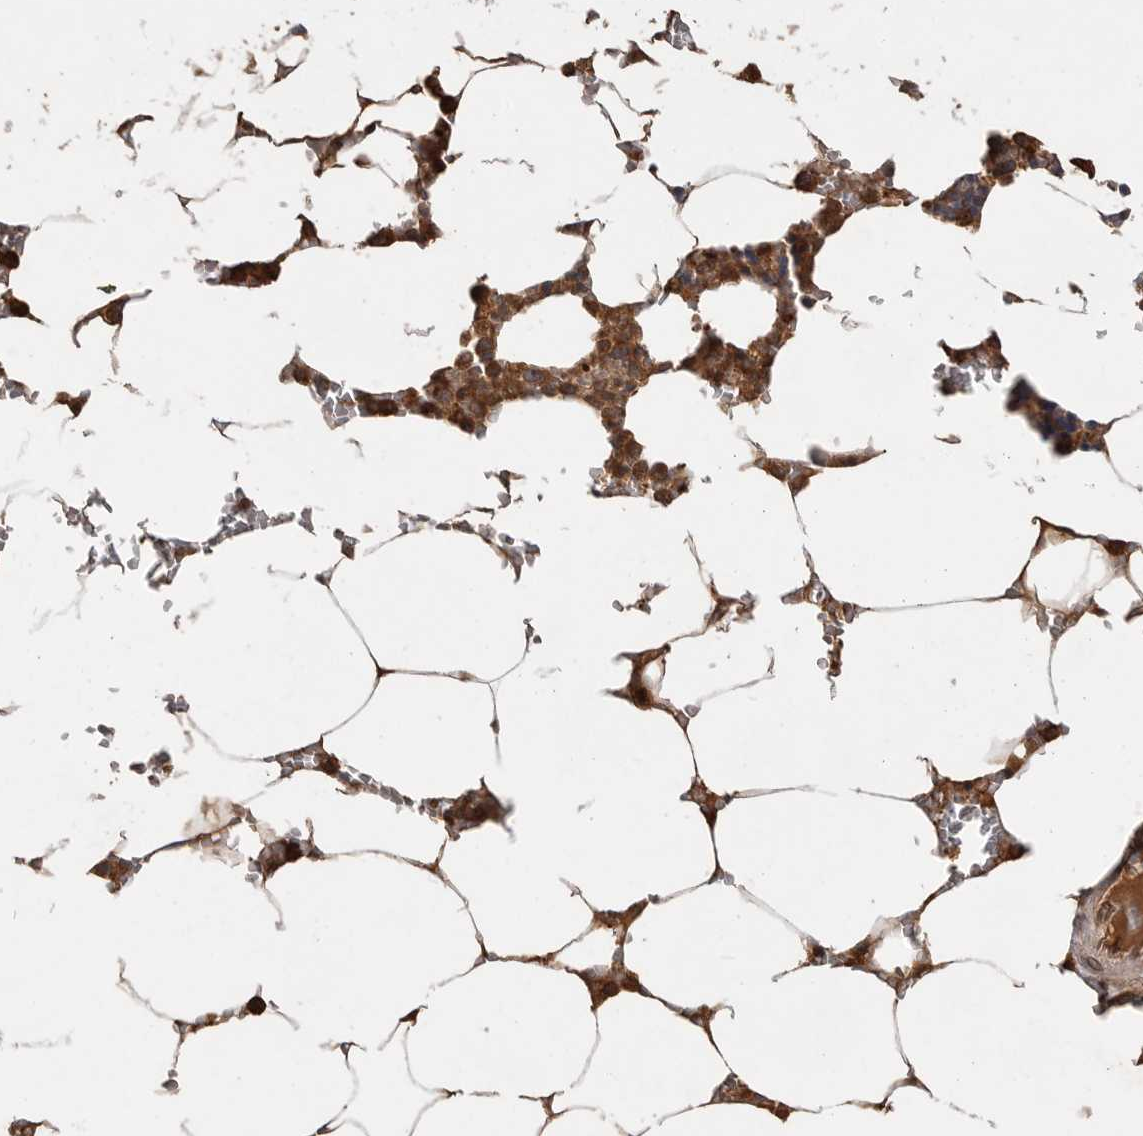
{"staining": {"intensity": "moderate", "quantity": ">75%", "location": "cytoplasmic/membranous"}, "tissue": "bone marrow", "cell_type": "Hematopoietic cells", "image_type": "normal", "snomed": [{"axis": "morphology", "description": "Normal tissue, NOS"}, {"axis": "topography", "description": "Bone marrow"}], "caption": "IHC histopathology image of normal bone marrow: bone marrow stained using IHC demonstrates medium levels of moderate protein expression localized specifically in the cytoplasmic/membranous of hematopoietic cells, appearing as a cytoplasmic/membranous brown color.", "gene": "VN1R4", "patient": {"sex": "male", "age": 70}}